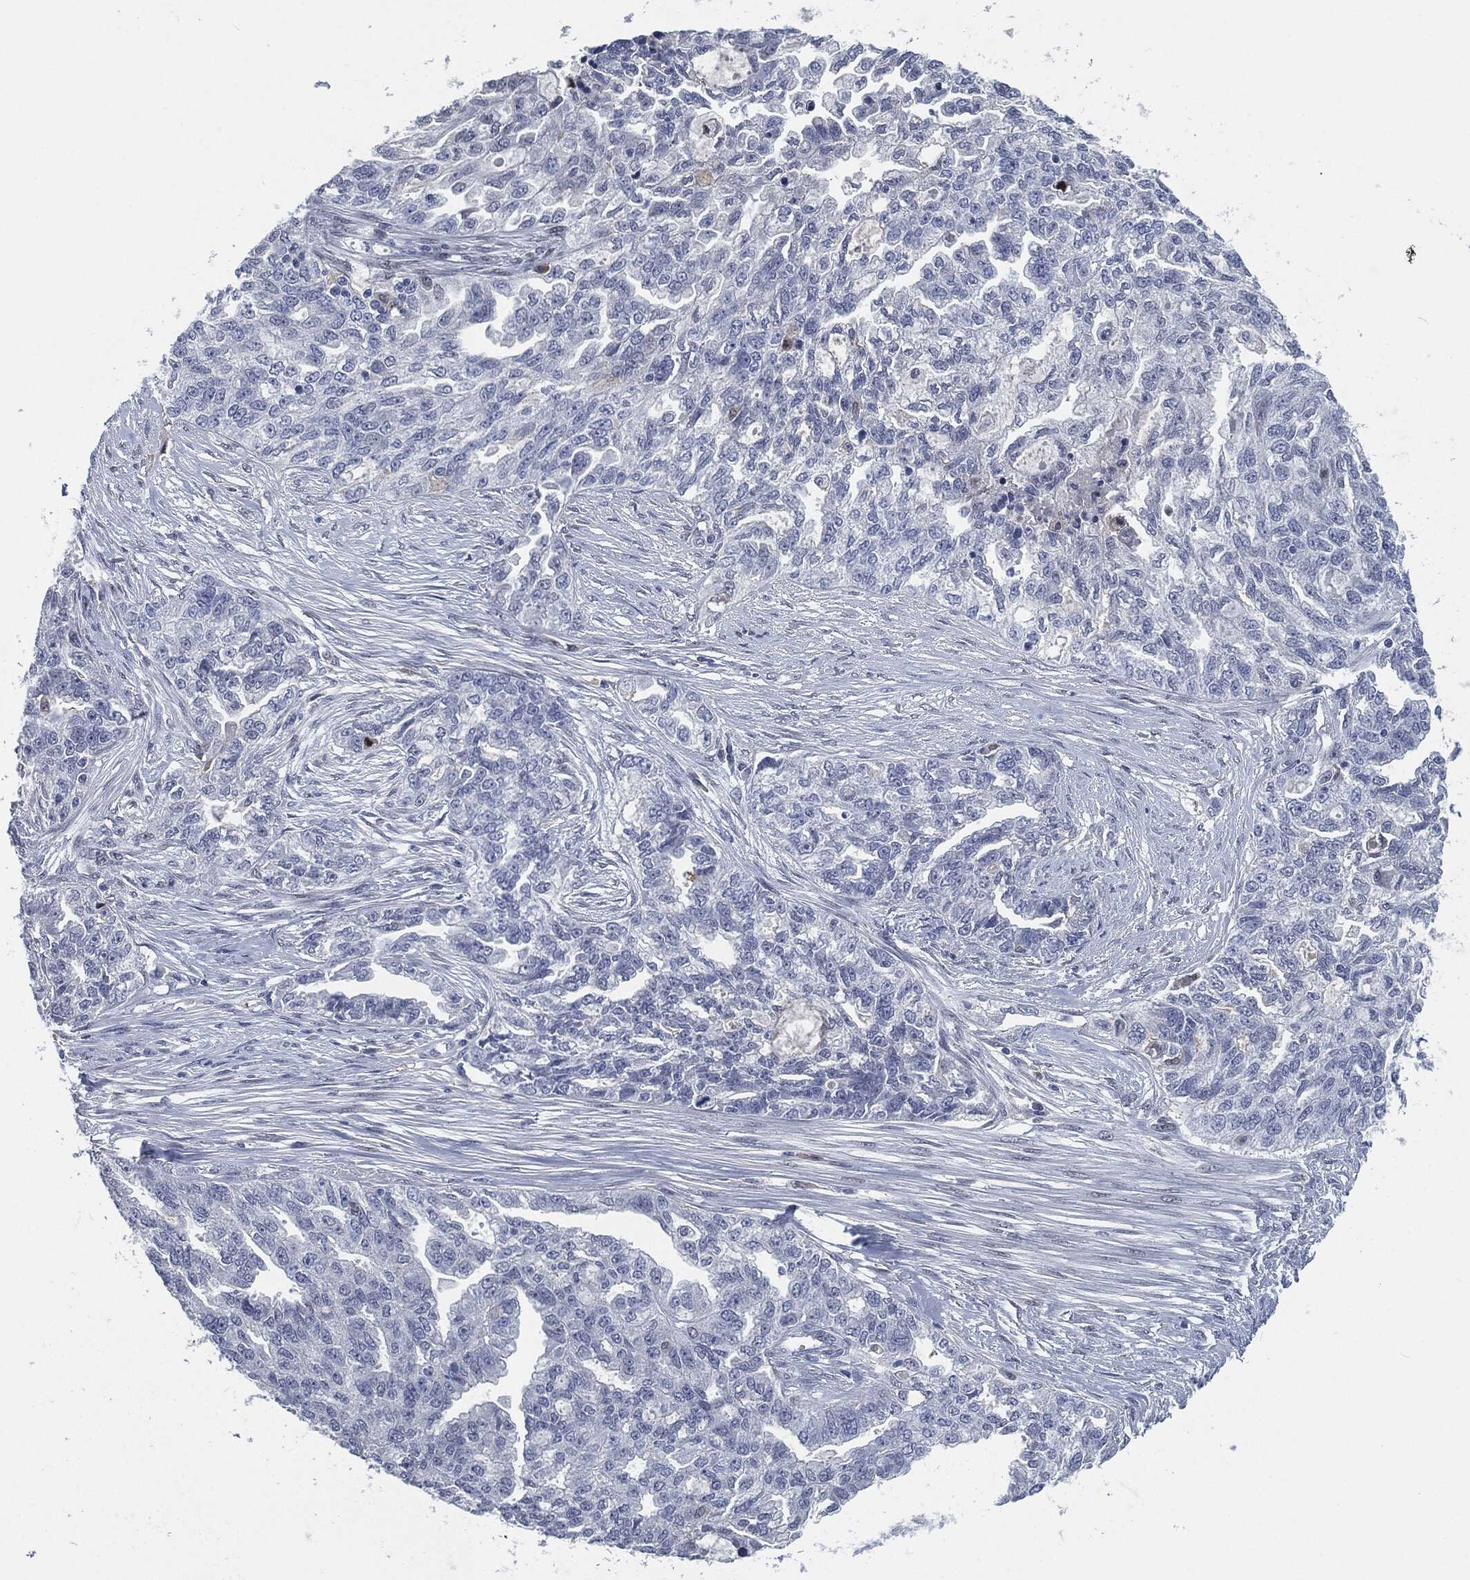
{"staining": {"intensity": "negative", "quantity": "none", "location": "none"}, "tissue": "ovarian cancer", "cell_type": "Tumor cells", "image_type": "cancer", "snomed": [{"axis": "morphology", "description": "Cystadenocarcinoma, serous, NOS"}, {"axis": "topography", "description": "Ovary"}], "caption": "An image of human ovarian cancer is negative for staining in tumor cells.", "gene": "PROM1", "patient": {"sex": "female", "age": 51}}